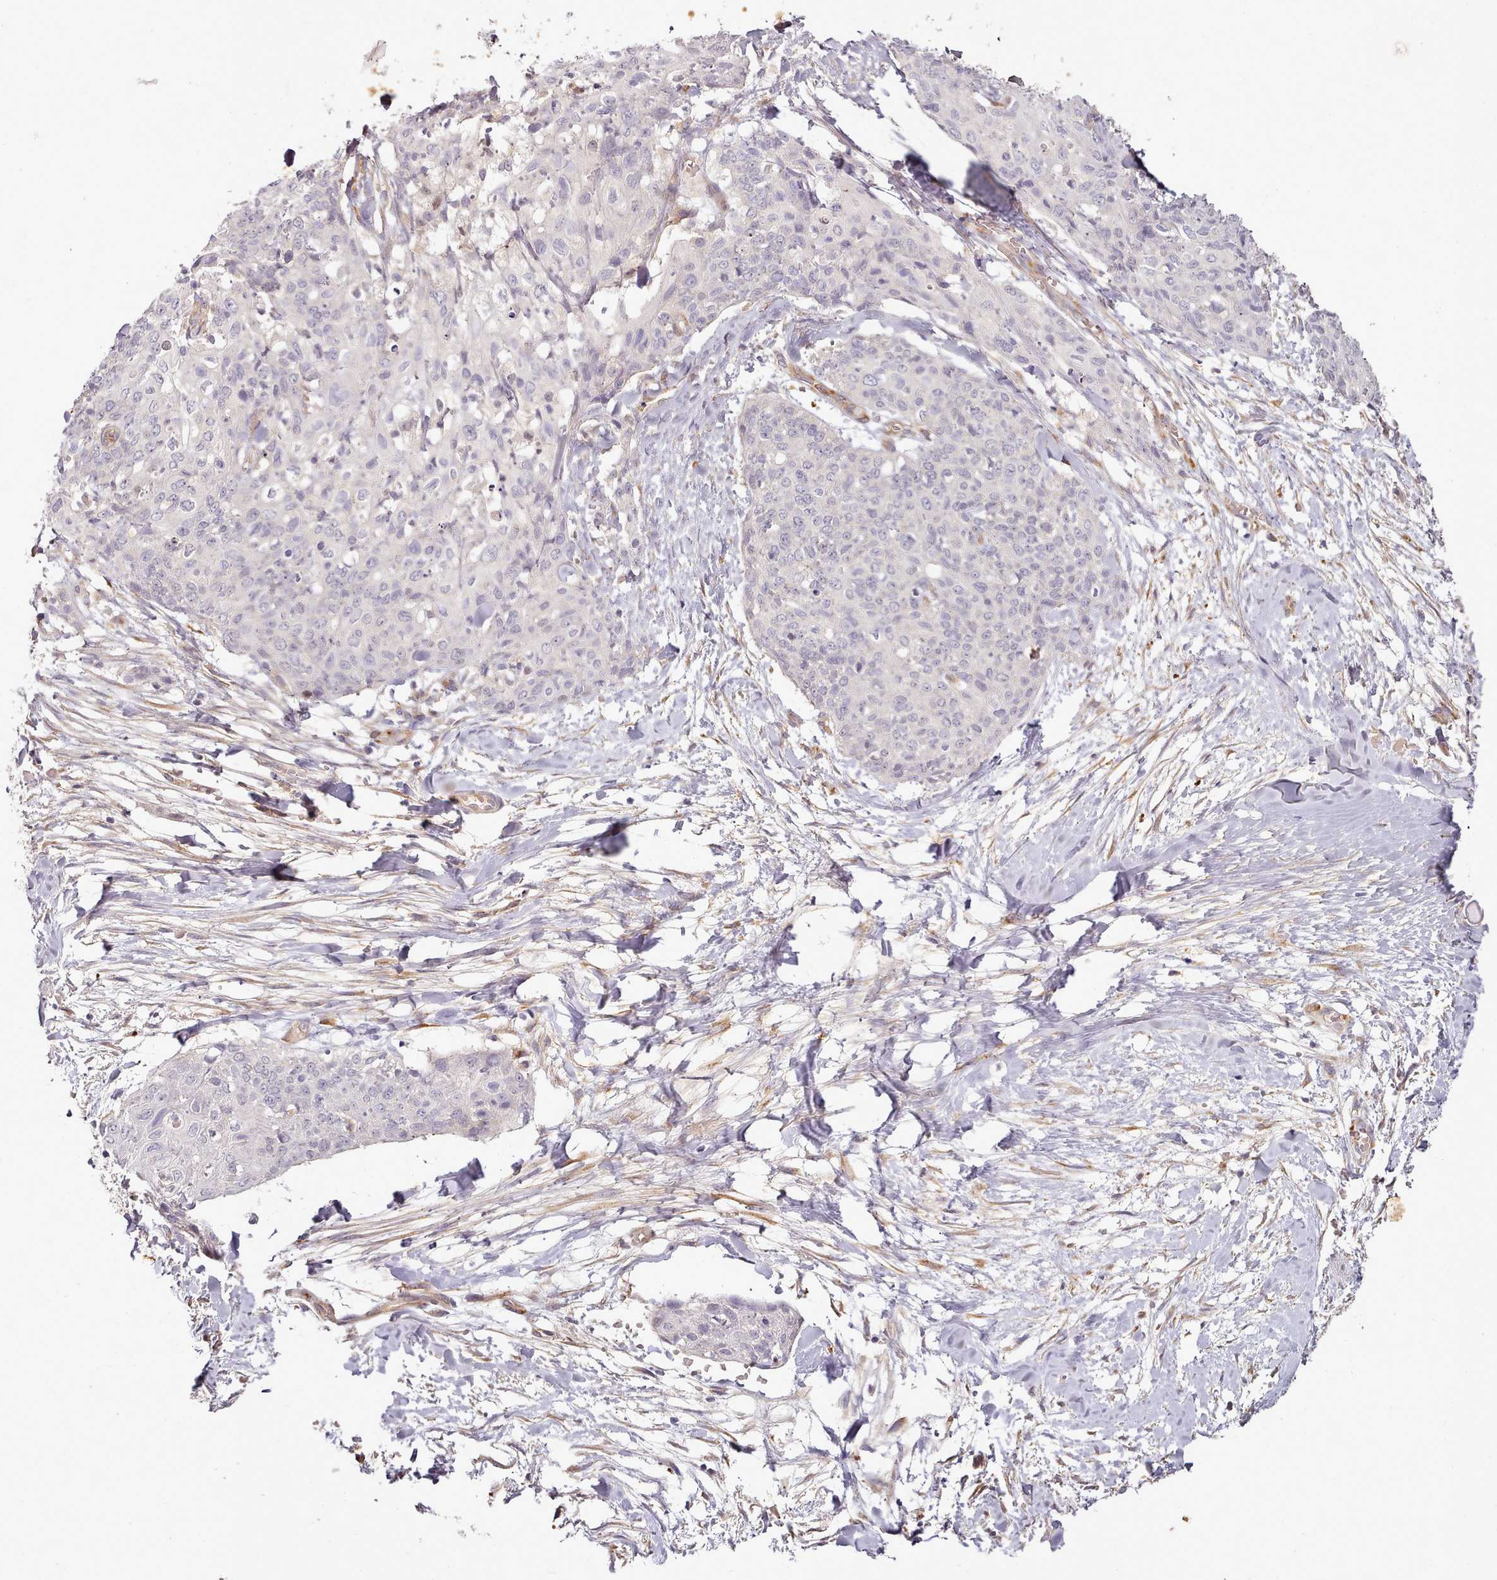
{"staining": {"intensity": "negative", "quantity": "none", "location": "none"}, "tissue": "skin cancer", "cell_type": "Tumor cells", "image_type": "cancer", "snomed": [{"axis": "morphology", "description": "Squamous cell carcinoma, NOS"}, {"axis": "topography", "description": "Skin"}, {"axis": "topography", "description": "Vulva"}], "caption": "Skin cancer (squamous cell carcinoma) was stained to show a protein in brown. There is no significant positivity in tumor cells. (DAB immunohistochemistry (IHC), high magnification).", "gene": "C1QTNF5", "patient": {"sex": "female", "age": 85}}